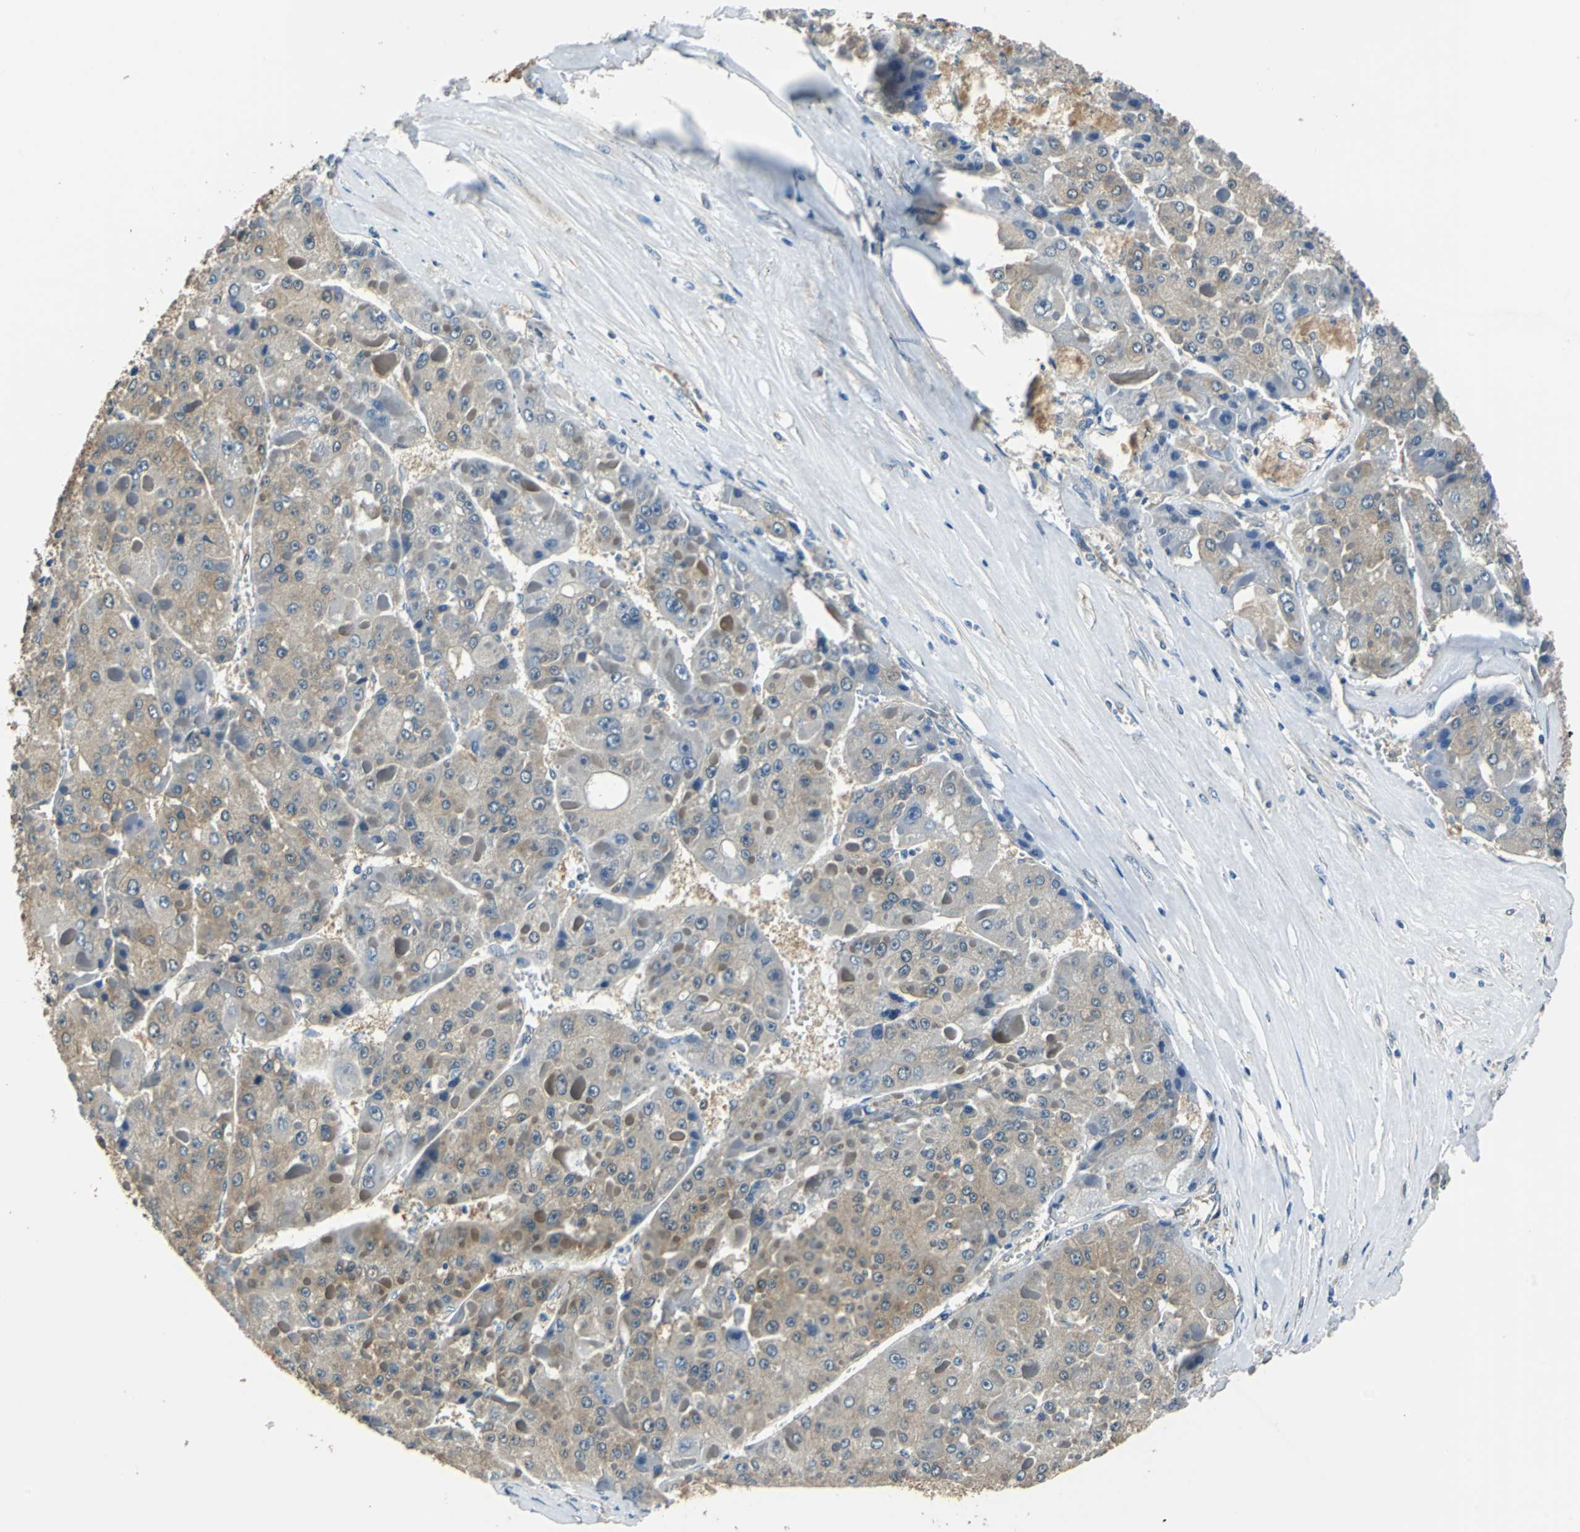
{"staining": {"intensity": "moderate", "quantity": ">75%", "location": "cytoplasmic/membranous"}, "tissue": "liver cancer", "cell_type": "Tumor cells", "image_type": "cancer", "snomed": [{"axis": "morphology", "description": "Carcinoma, Hepatocellular, NOS"}, {"axis": "topography", "description": "Liver"}], "caption": "This is an image of immunohistochemistry staining of hepatocellular carcinoma (liver), which shows moderate staining in the cytoplasmic/membranous of tumor cells.", "gene": "FKBP4", "patient": {"sex": "female", "age": 73}}